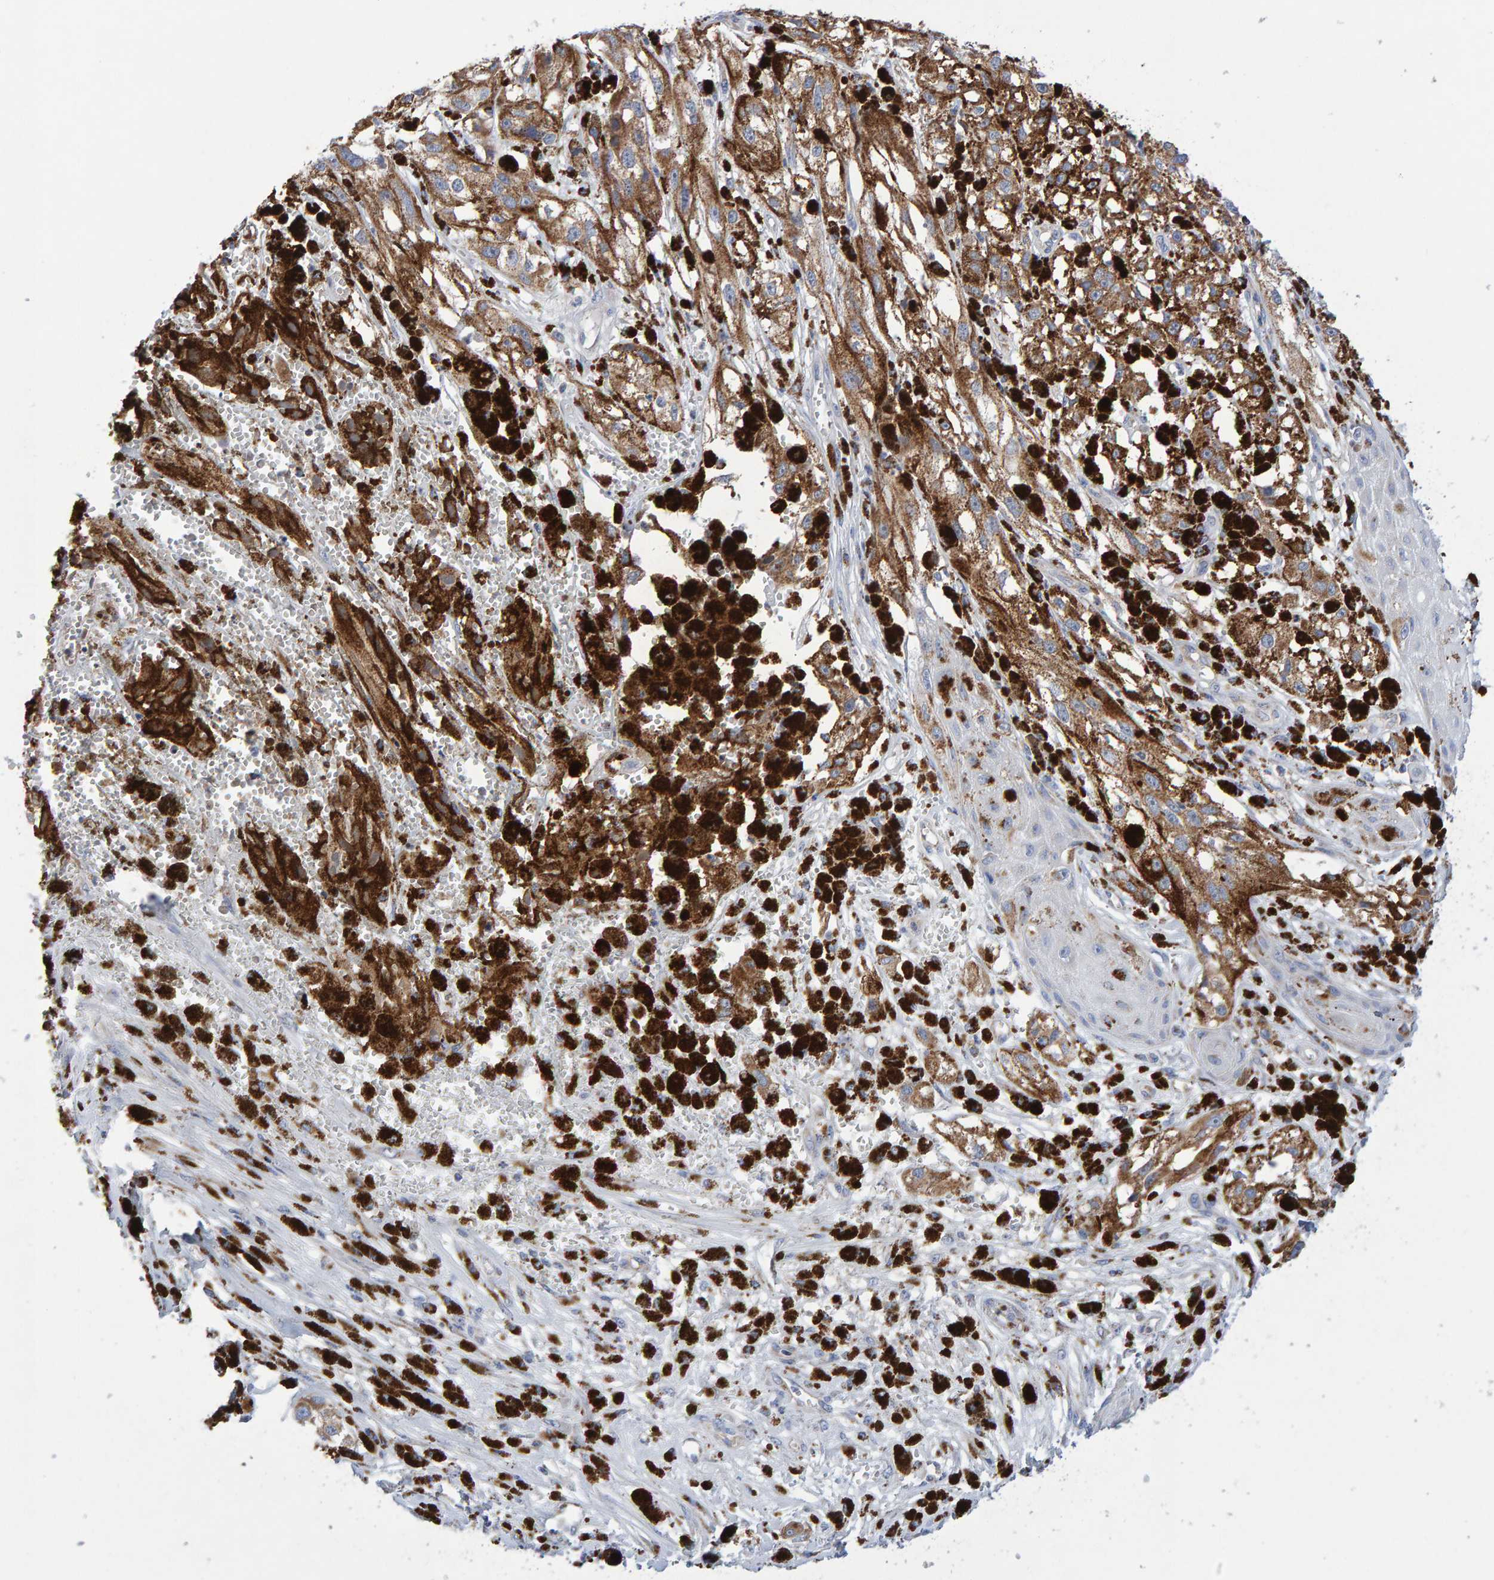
{"staining": {"intensity": "moderate", "quantity": ">75%", "location": "cytoplasmic/membranous"}, "tissue": "melanoma", "cell_type": "Tumor cells", "image_type": "cancer", "snomed": [{"axis": "morphology", "description": "Malignant melanoma, NOS"}, {"axis": "topography", "description": "Skin"}], "caption": "Immunohistochemical staining of malignant melanoma displays medium levels of moderate cytoplasmic/membranous positivity in about >75% of tumor cells.", "gene": "EFR3A", "patient": {"sex": "male", "age": 88}}